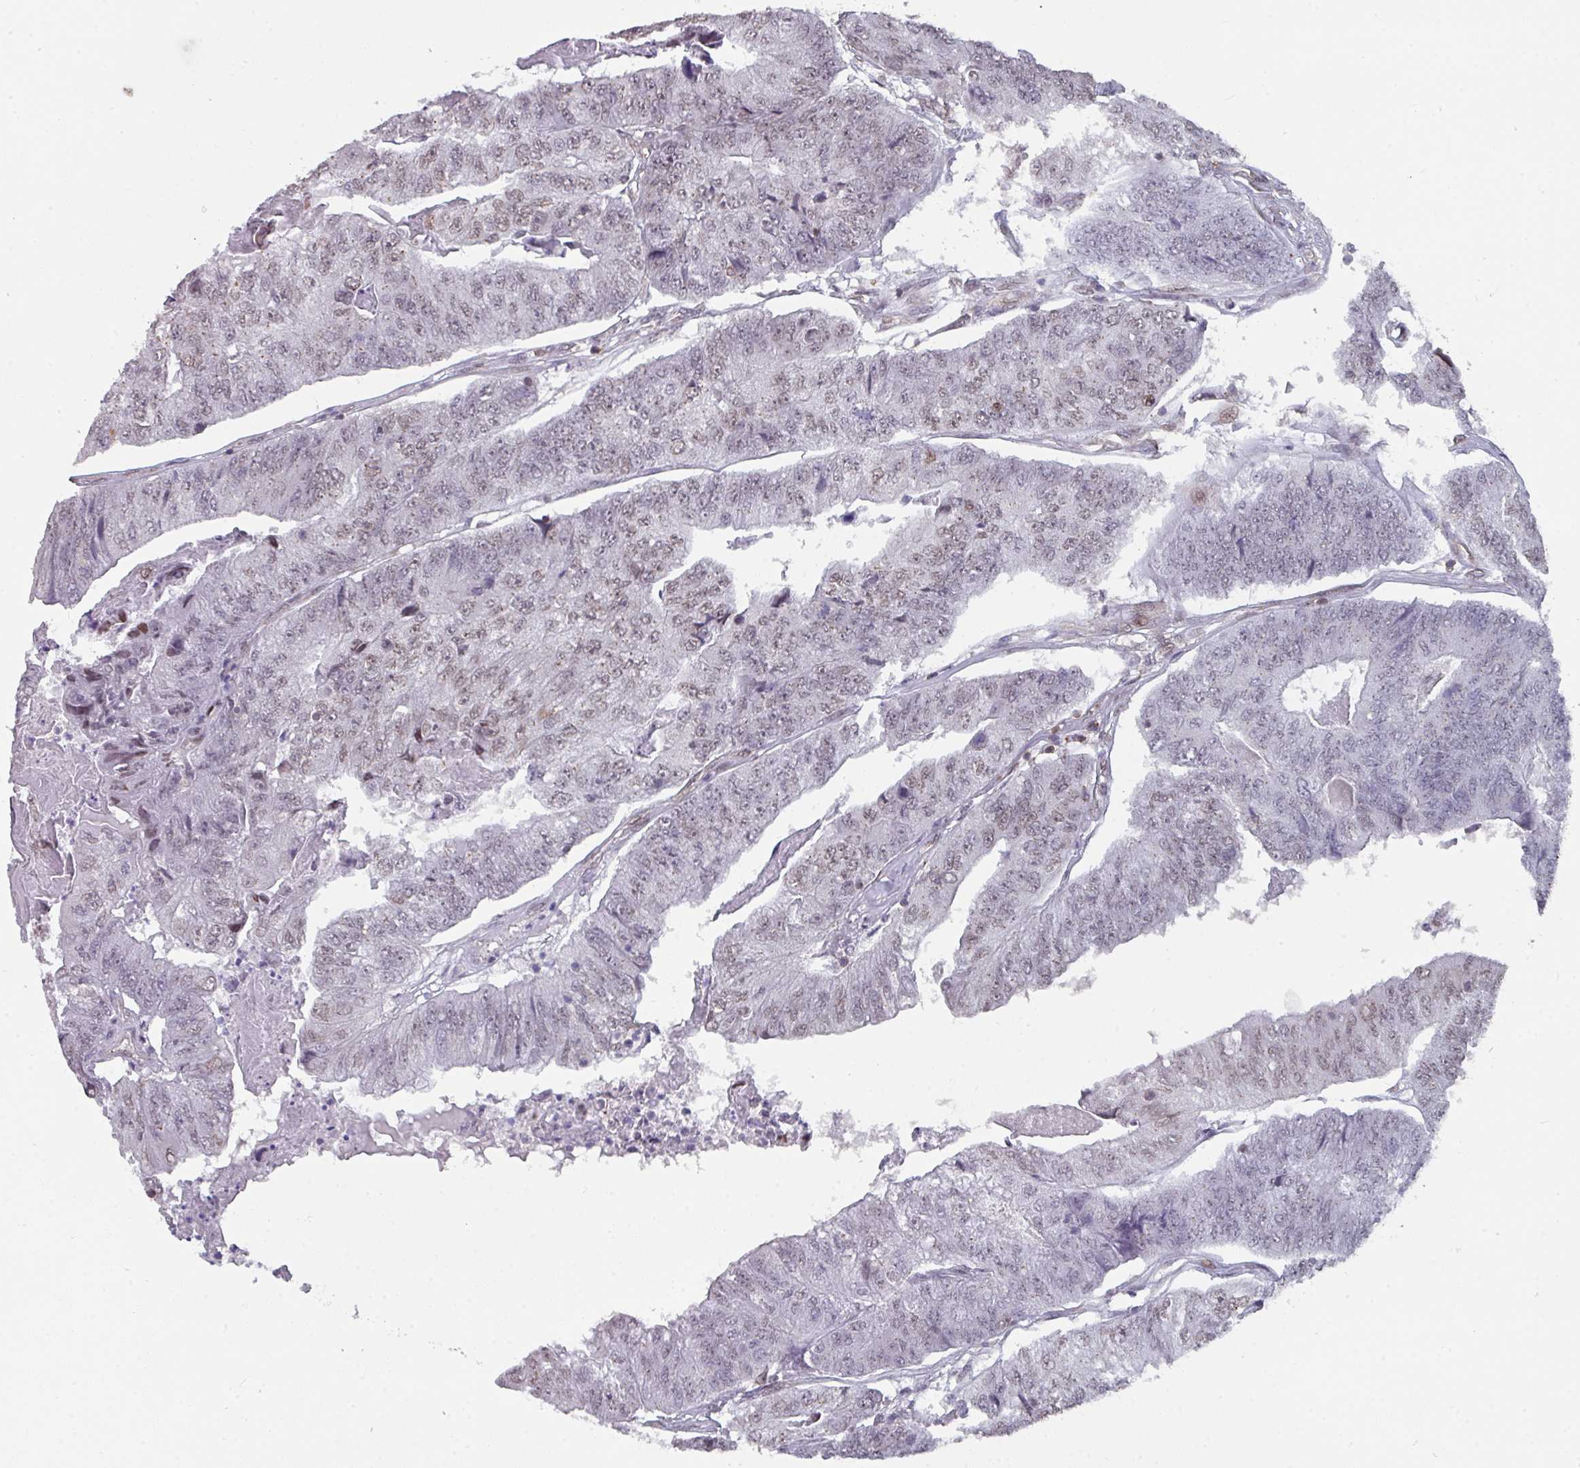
{"staining": {"intensity": "weak", "quantity": ">75%", "location": "nuclear"}, "tissue": "colorectal cancer", "cell_type": "Tumor cells", "image_type": "cancer", "snomed": [{"axis": "morphology", "description": "Adenocarcinoma, NOS"}, {"axis": "topography", "description": "Colon"}], "caption": "Human adenocarcinoma (colorectal) stained with a brown dye shows weak nuclear positive staining in about >75% of tumor cells.", "gene": "RASAL3", "patient": {"sex": "female", "age": 67}}